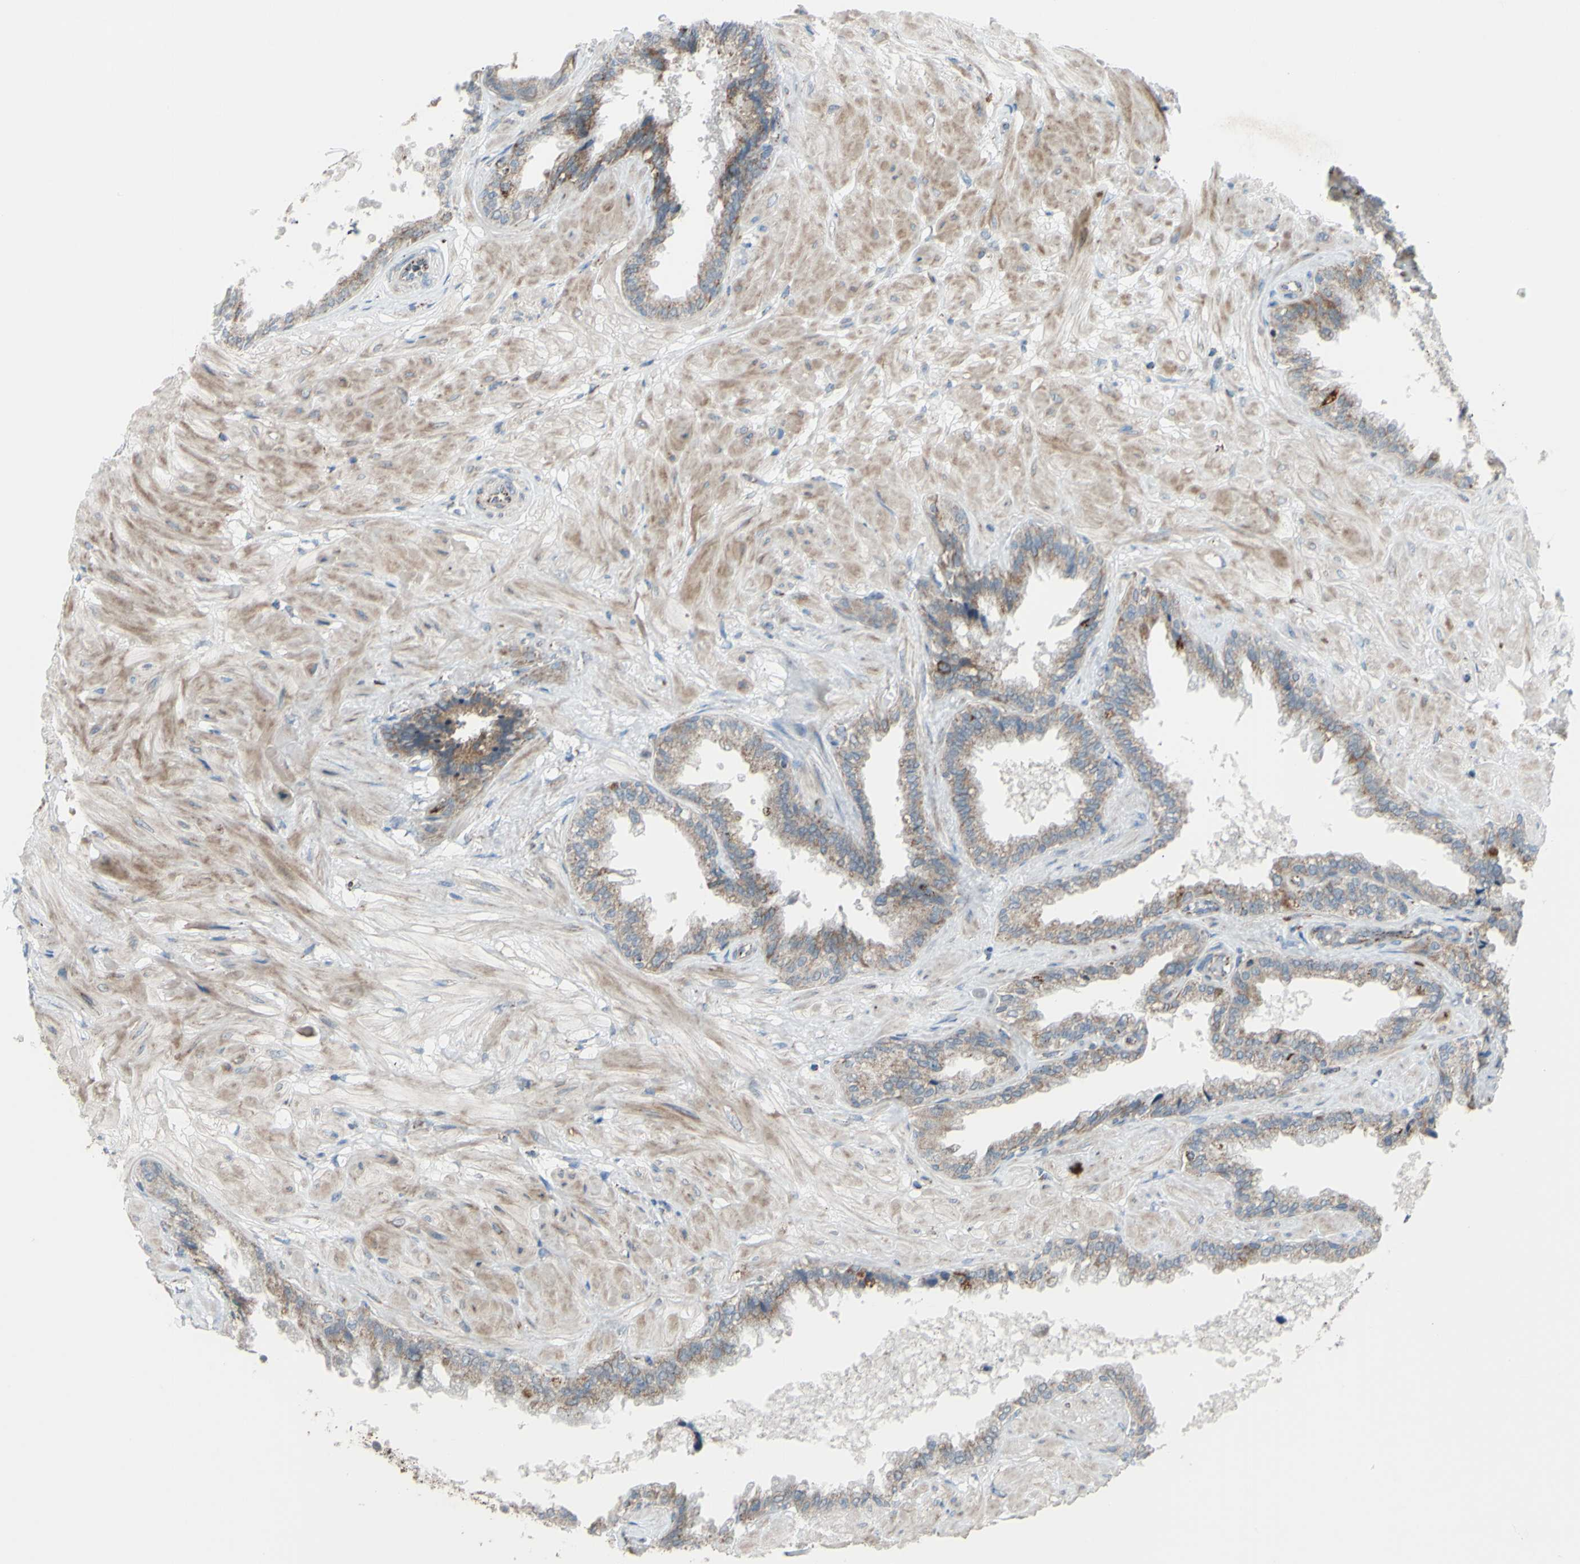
{"staining": {"intensity": "weak", "quantity": ">75%", "location": "cytoplasmic/membranous"}, "tissue": "seminal vesicle", "cell_type": "Glandular cells", "image_type": "normal", "snomed": [{"axis": "morphology", "description": "Normal tissue, NOS"}, {"axis": "topography", "description": "Seminal veicle"}], "caption": "Immunohistochemistry (IHC) of unremarkable human seminal vesicle displays low levels of weak cytoplasmic/membranous staining in about >75% of glandular cells. Ihc stains the protein of interest in brown and the nuclei are stained blue.", "gene": "GLT8D1", "patient": {"sex": "male", "age": 46}}